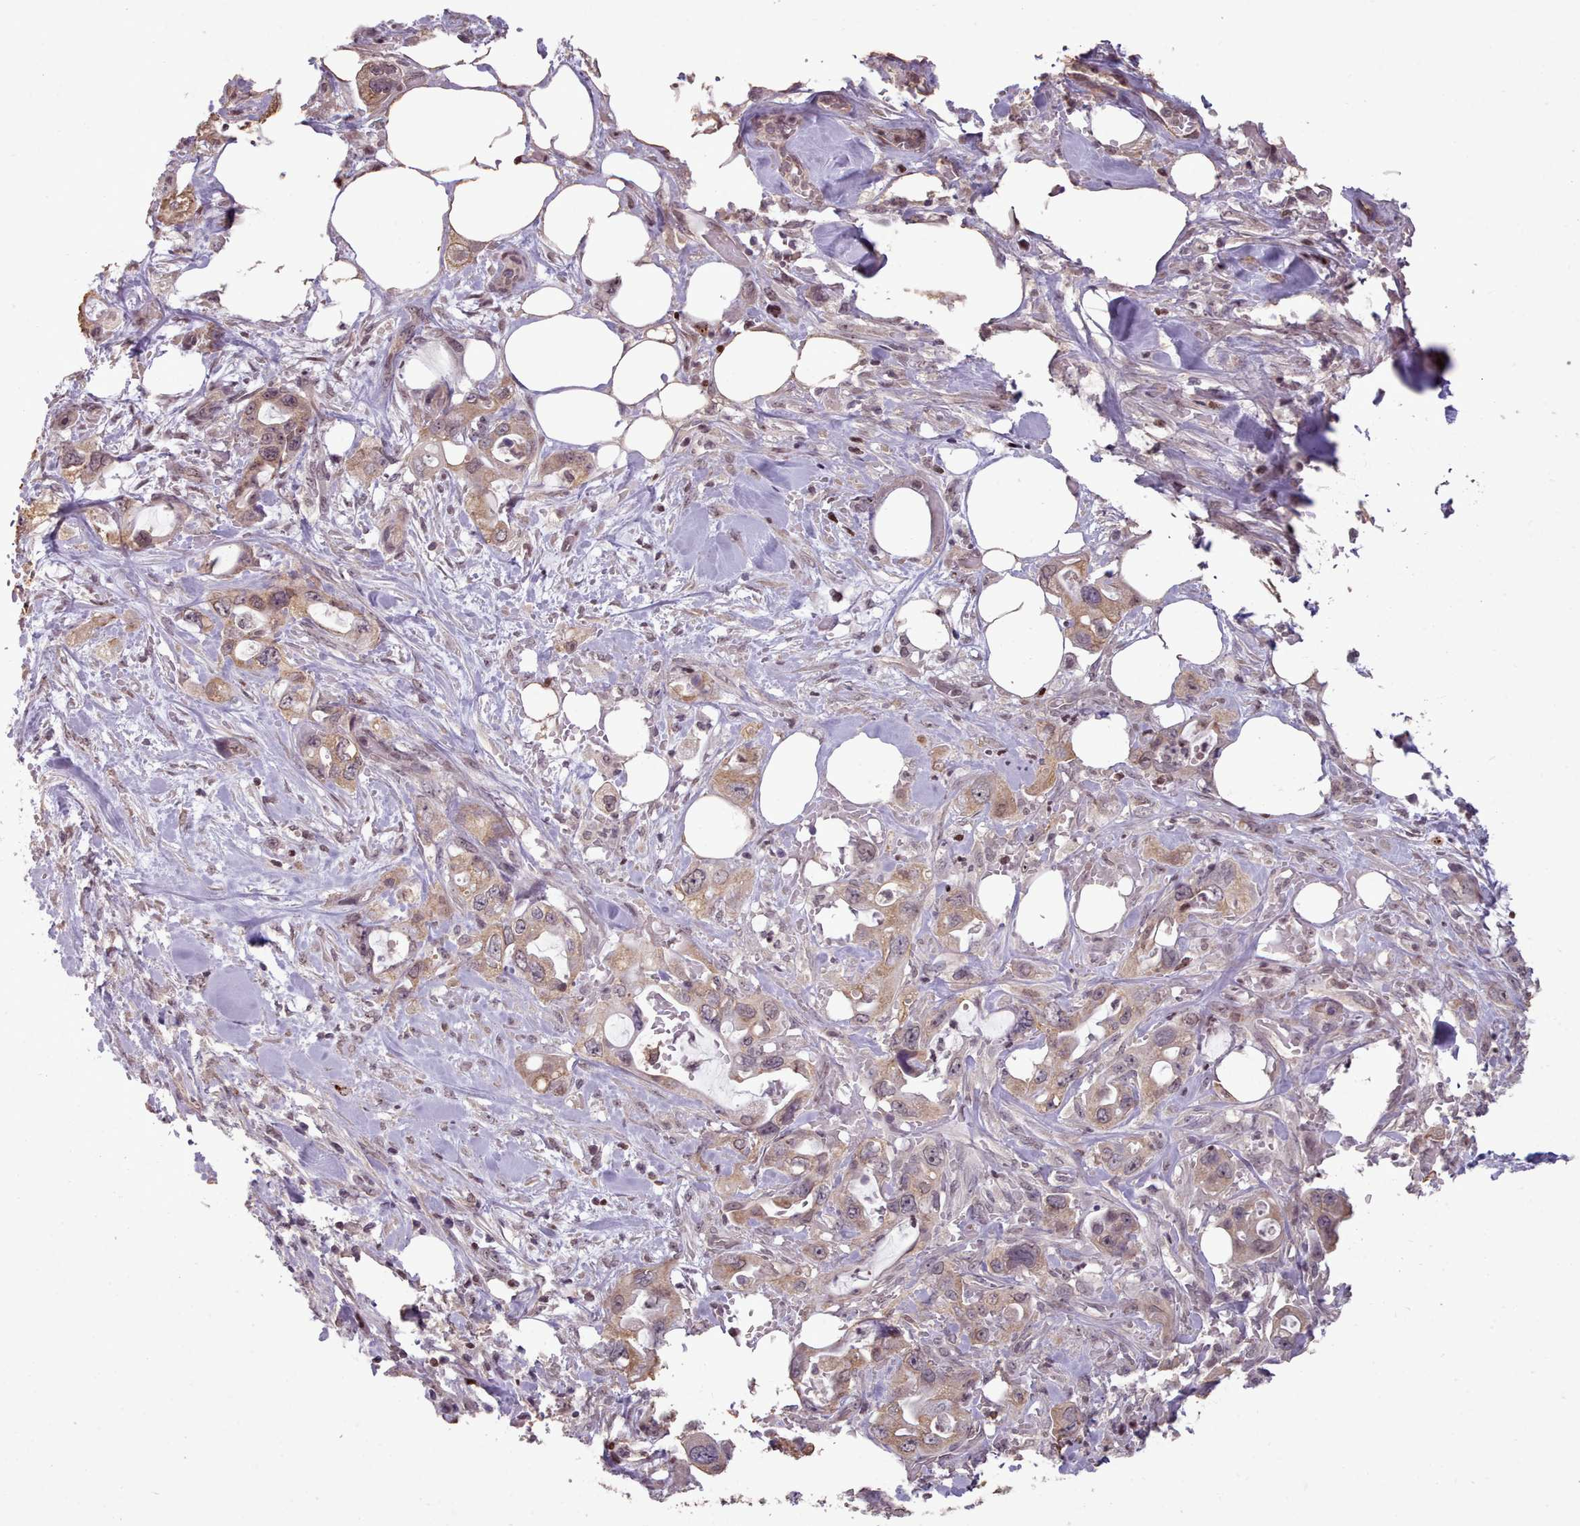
{"staining": {"intensity": "weak", "quantity": ">75%", "location": "cytoplasmic/membranous,nuclear"}, "tissue": "pancreatic cancer", "cell_type": "Tumor cells", "image_type": "cancer", "snomed": [{"axis": "morphology", "description": "Adenocarcinoma, NOS"}, {"axis": "topography", "description": "Pancreas"}], "caption": "Immunohistochemical staining of human adenocarcinoma (pancreatic) exhibits low levels of weak cytoplasmic/membranous and nuclear protein expression in about >75% of tumor cells. The staining was performed using DAB (3,3'-diaminobenzidine) to visualize the protein expression in brown, while the nuclei were stained in blue with hematoxylin (Magnification: 20x).", "gene": "ENSA", "patient": {"sex": "female", "age": 61}}